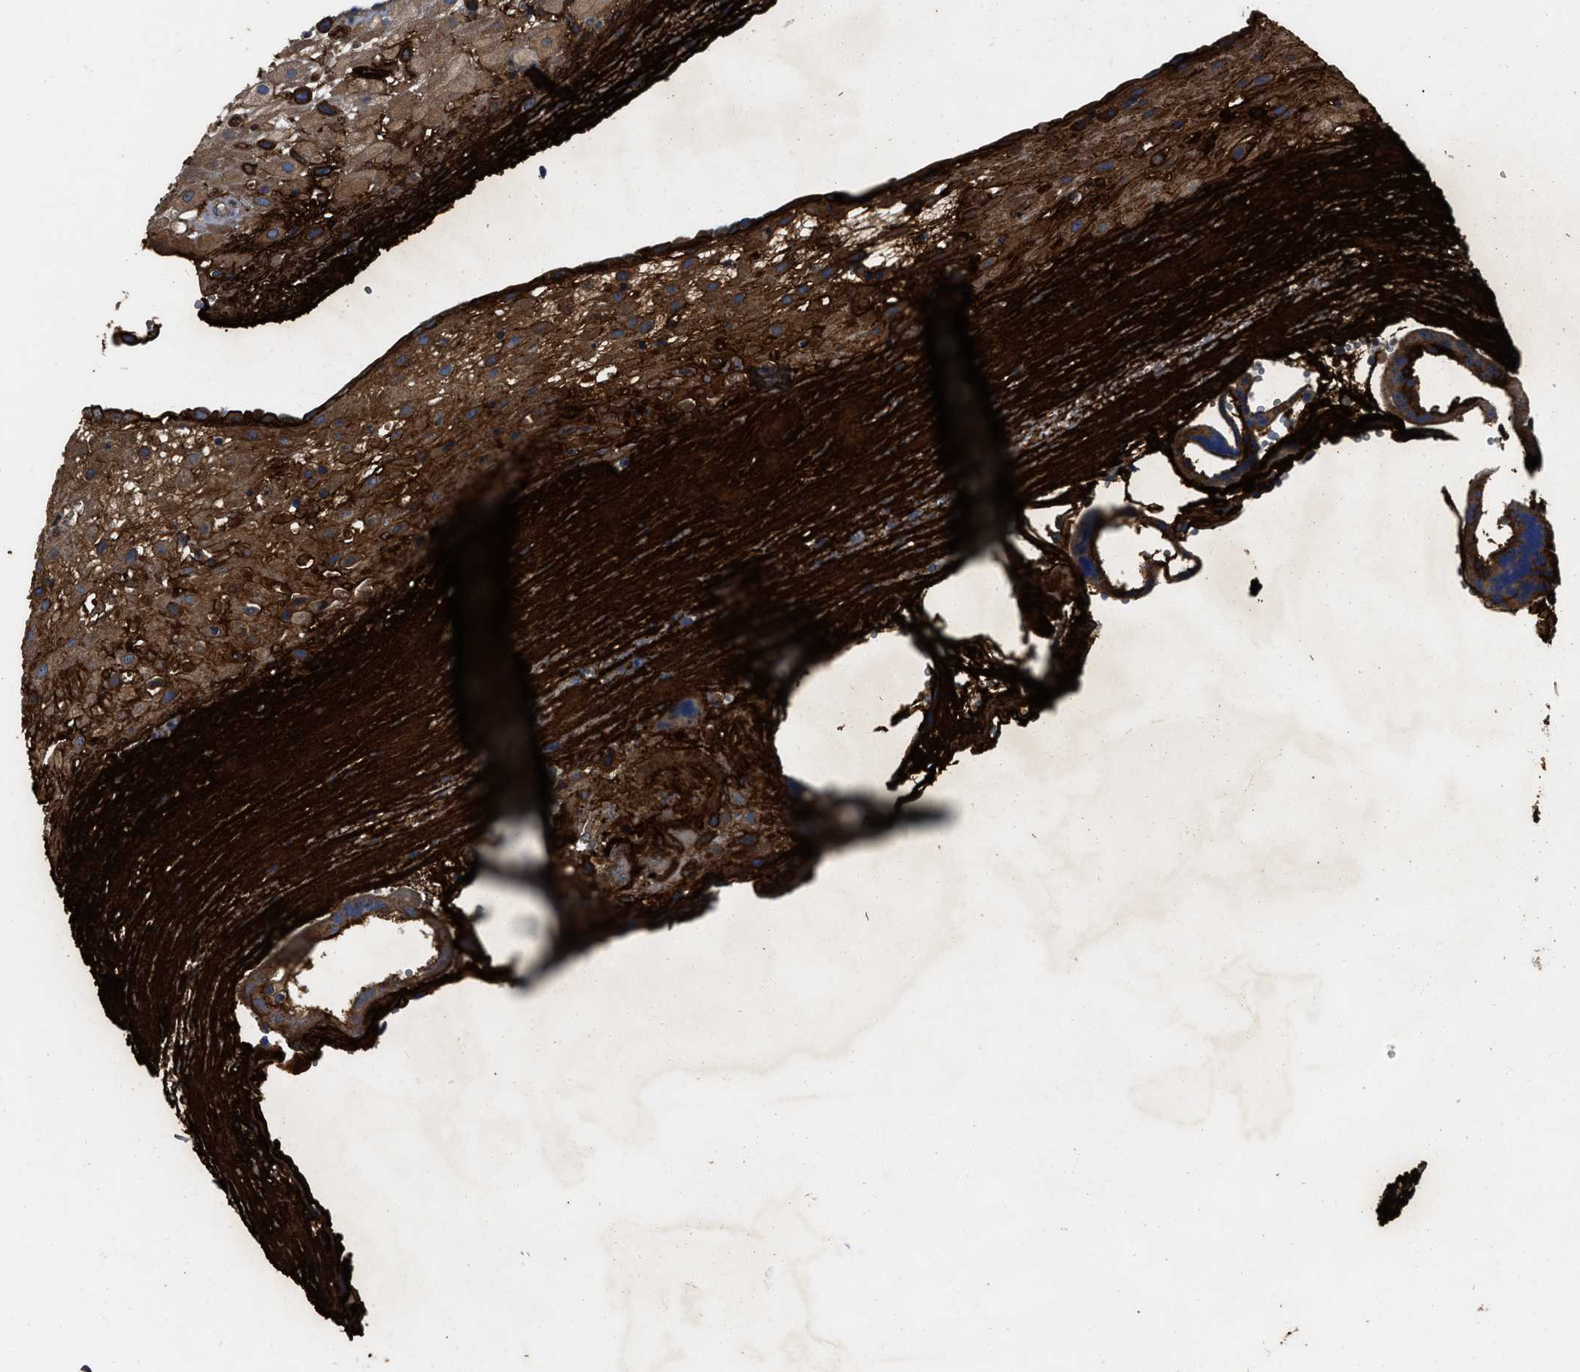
{"staining": {"intensity": "strong", "quantity": ">75%", "location": "cytoplasmic/membranous"}, "tissue": "placenta", "cell_type": "Decidual cells", "image_type": "normal", "snomed": [{"axis": "morphology", "description": "Normal tissue, NOS"}, {"axis": "topography", "description": "Placenta"}], "caption": "Immunohistochemistry (IHC) photomicrograph of unremarkable placenta: human placenta stained using IHC reveals high levels of strong protein expression localized specifically in the cytoplasmic/membranous of decidual cells, appearing as a cytoplasmic/membranous brown color.", "gene": "ERC1", "patient": {"sex": "female", "age": 18}}